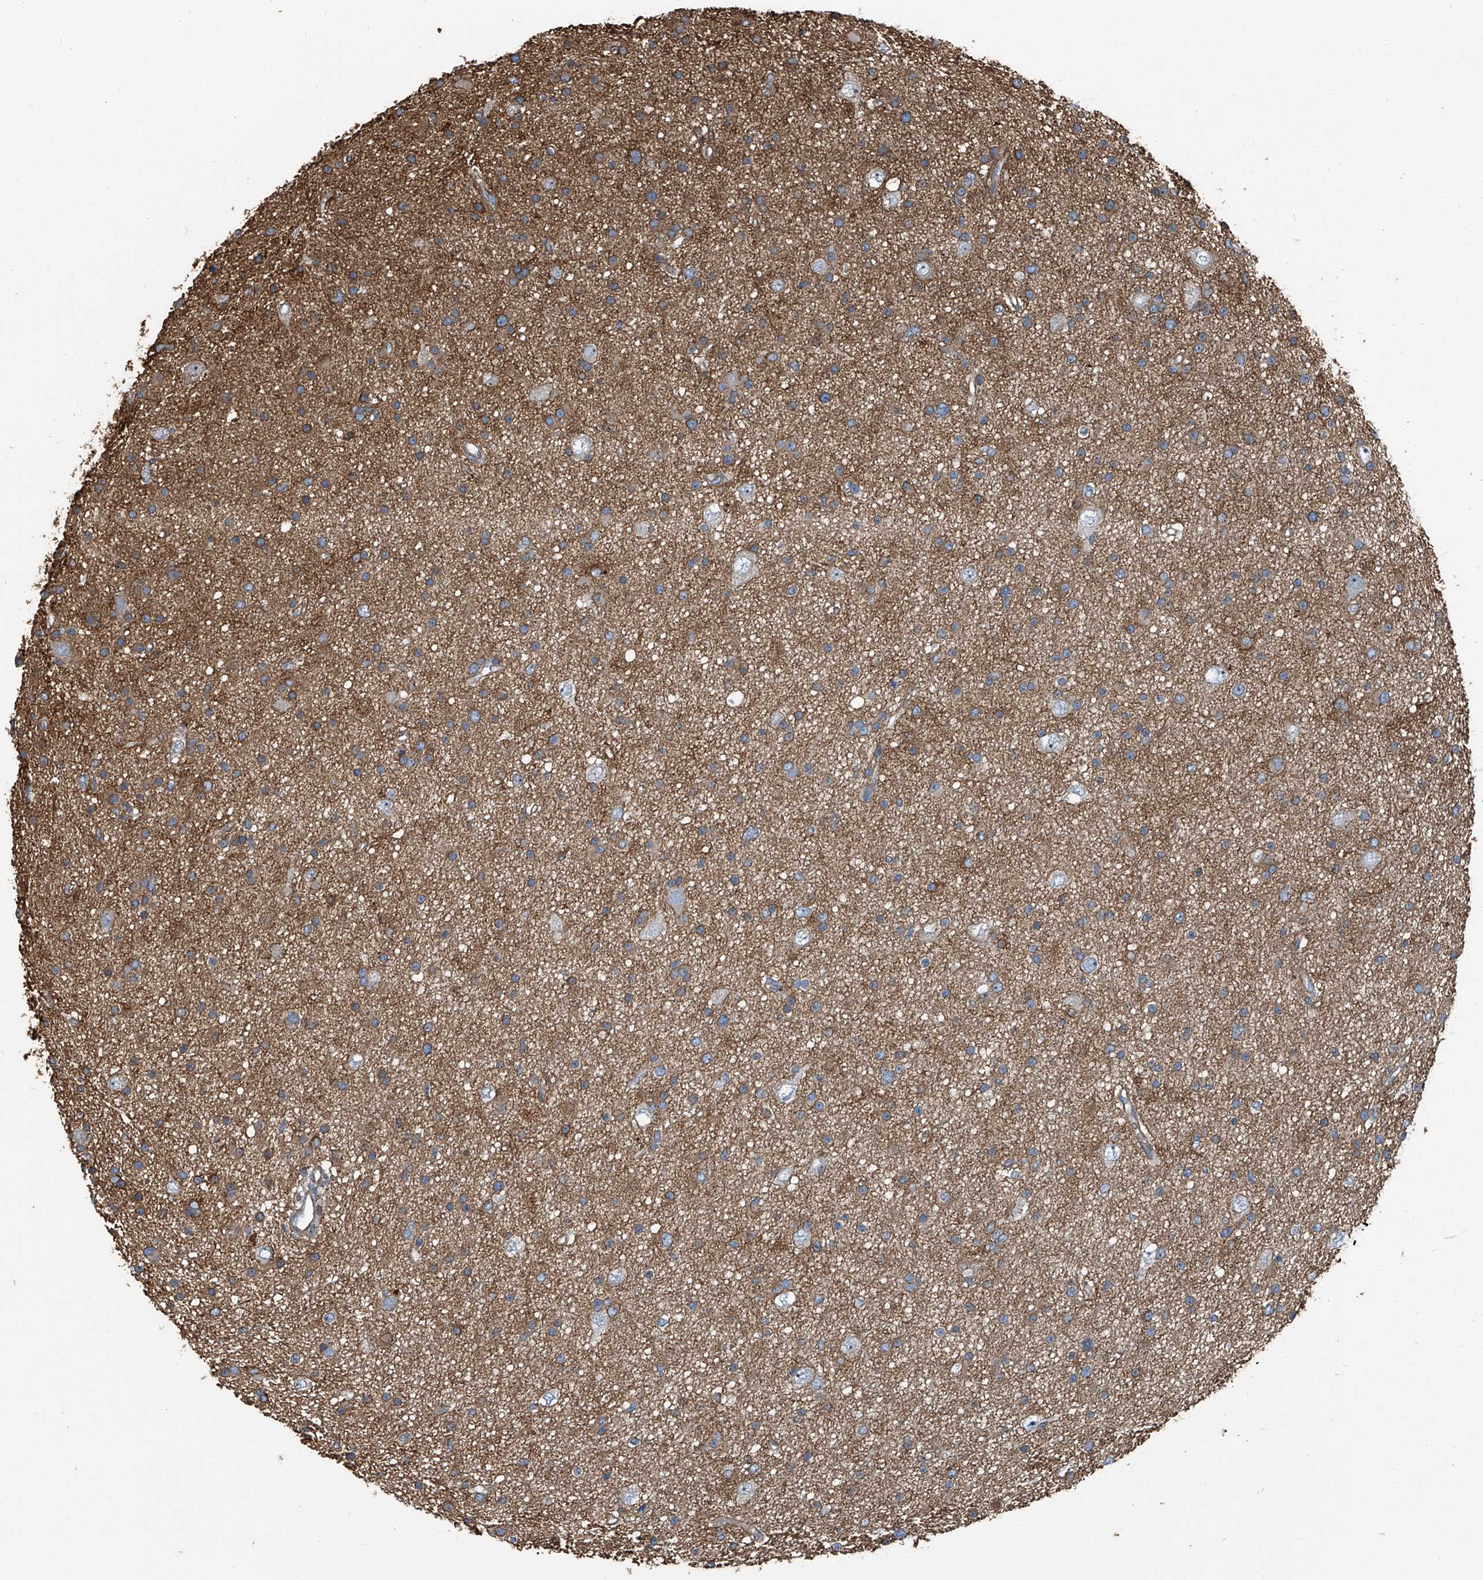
{"staining": {"intensity": "moderate", "quantity": ">75%", "location": "cytoplasmic/membranous"}, "tissue": "glioma", "cell_type": "Tumor cells", "image_type": "cancer", "snomed": [{"axis": "morphology", "description": "Glioma, malignant, Low grade"}, {"axis": "topography", "description": "Cerebral cortex"}], "caption": "Low-grade glioma (malignant) was stained to show a protein in brown. There is medium levels of moderate cytoplasmic/membranous positivity in approximately >75% of tumor cells.", "gene": "SEPTIN7", "patient": {"sex": "female", "age": 39}}